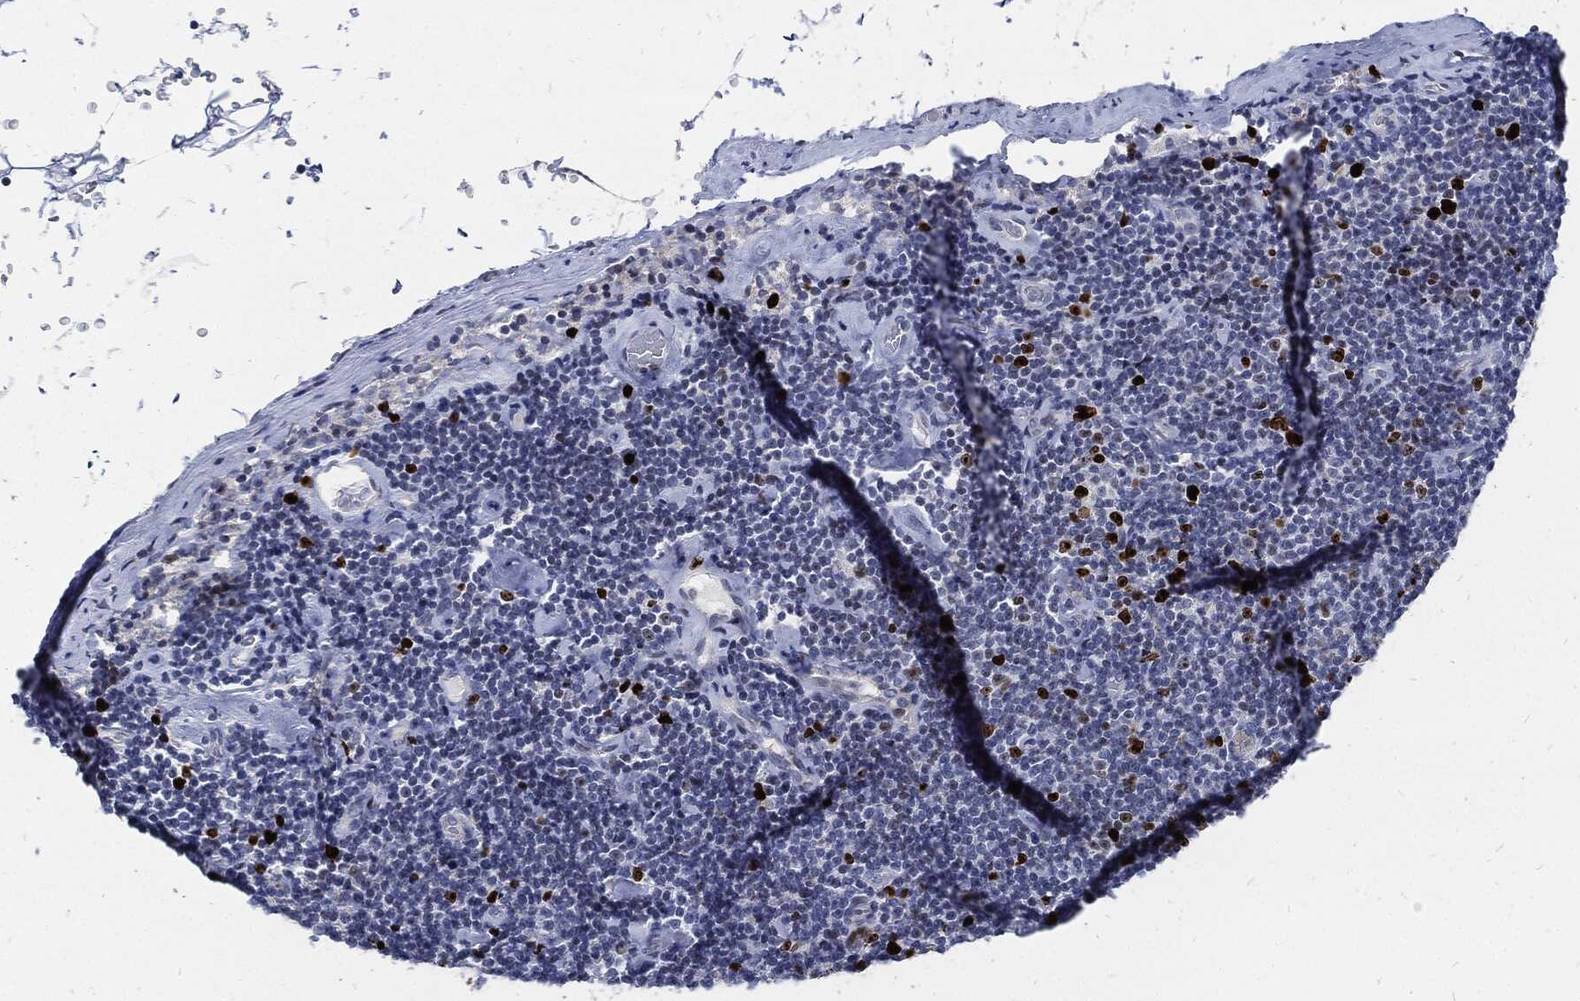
{"staining": {"intensity": "strong", "quantity": "<25%", "location": "nuclear"}, "tissue": "lymphoma", "cell_type": "Tumor cells", "image_type": "cancer", "snomed": [{"axis": "morphology", "description": "Malignant lymphoma, non-Hodgkin's type, Low grade"}, {"axis": "topography", "description": "Lymph node"}], "caption": "A medium amount of strong nuclear staining is appreciated in about <25% of tumor cells in low-grade malignant lymphoma, non-Hodgkin's type tissue.", "gene": "MKI67", "patient": {"sex": "male", "age": 81}}